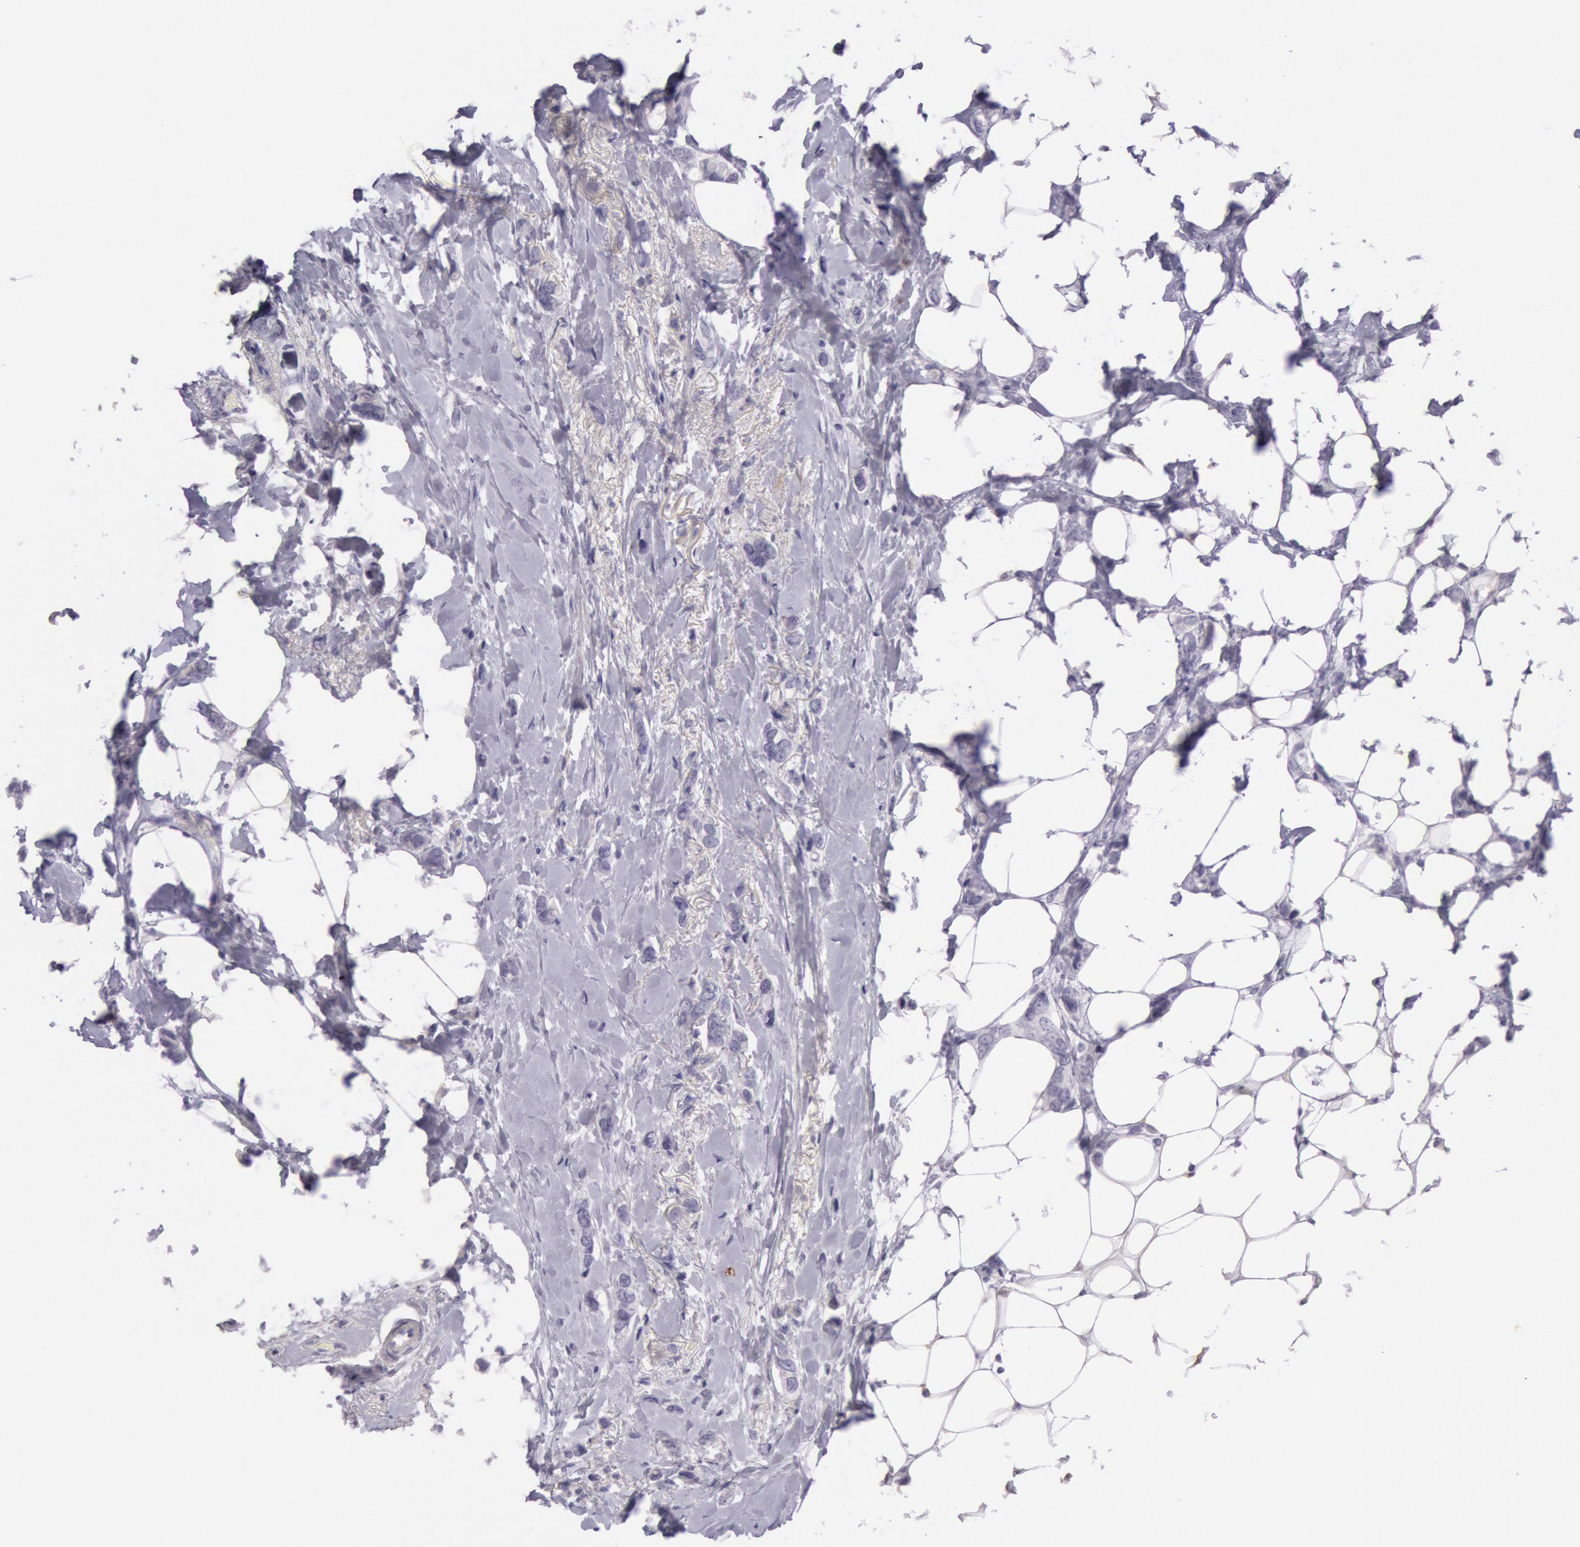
{"staining": {"intensity": "negative", "quantity": "none", "location": "none"}, "tissue": "breast cancer", "cell_type": "Tumor cells", "image_type": "cancer", "snomed": [{"axis": "morphology", "description": "Duct carcinoma"}, {"axis": "topography", "description": "Breast"}], "caption": "Image shows no protein staining in tumor cells of breast invasive ductal carcinoma tissue.", "gene": "CKB", "patient": {"sex": "female", "age": 72}}